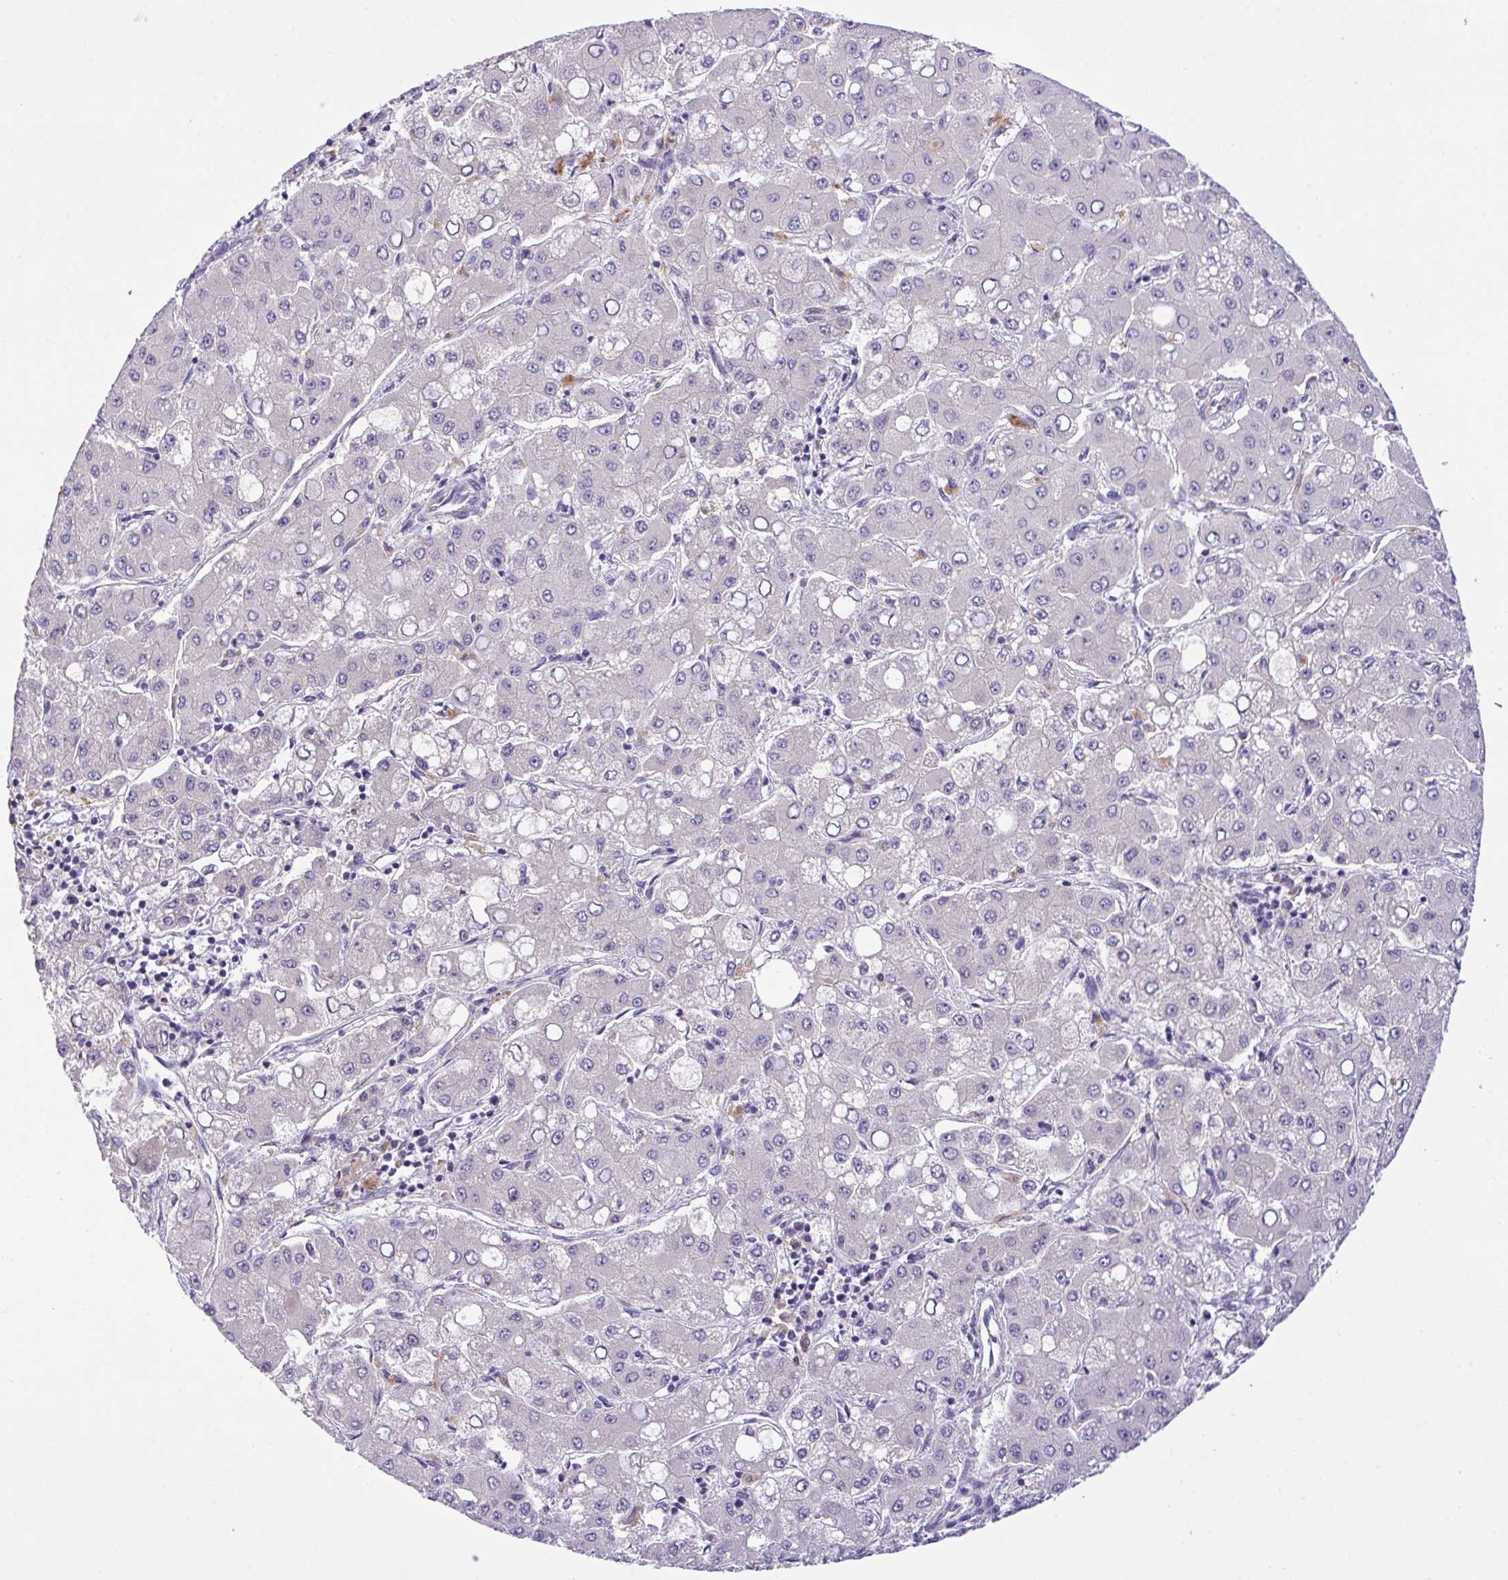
{"staining": {"intensity": "negative", "quantity": "none", "location": "none"}, "tissue": "liver cancer", "cell_type": "Tumor cells", "image_type": "cancer", "snomed": [{"axis": "morphology", "description": "Carcinoma, Hepatocellular, NOS"}, {"axis": "topography", "description": "Liver"}], "caption": "A high-resolution histopathology image shows immunohistochemistry staining of liver cancer (hepatocellular carcinoma), which exhibits no significant expression in tumor cells. (DAB (3,3'-diaminobenzidine) immunohistochemistry (IHC) visualized using brightfield microscopy, high magnification).", "gene": "ZNF581", "patient": {"sex": "male", "age": 40}}